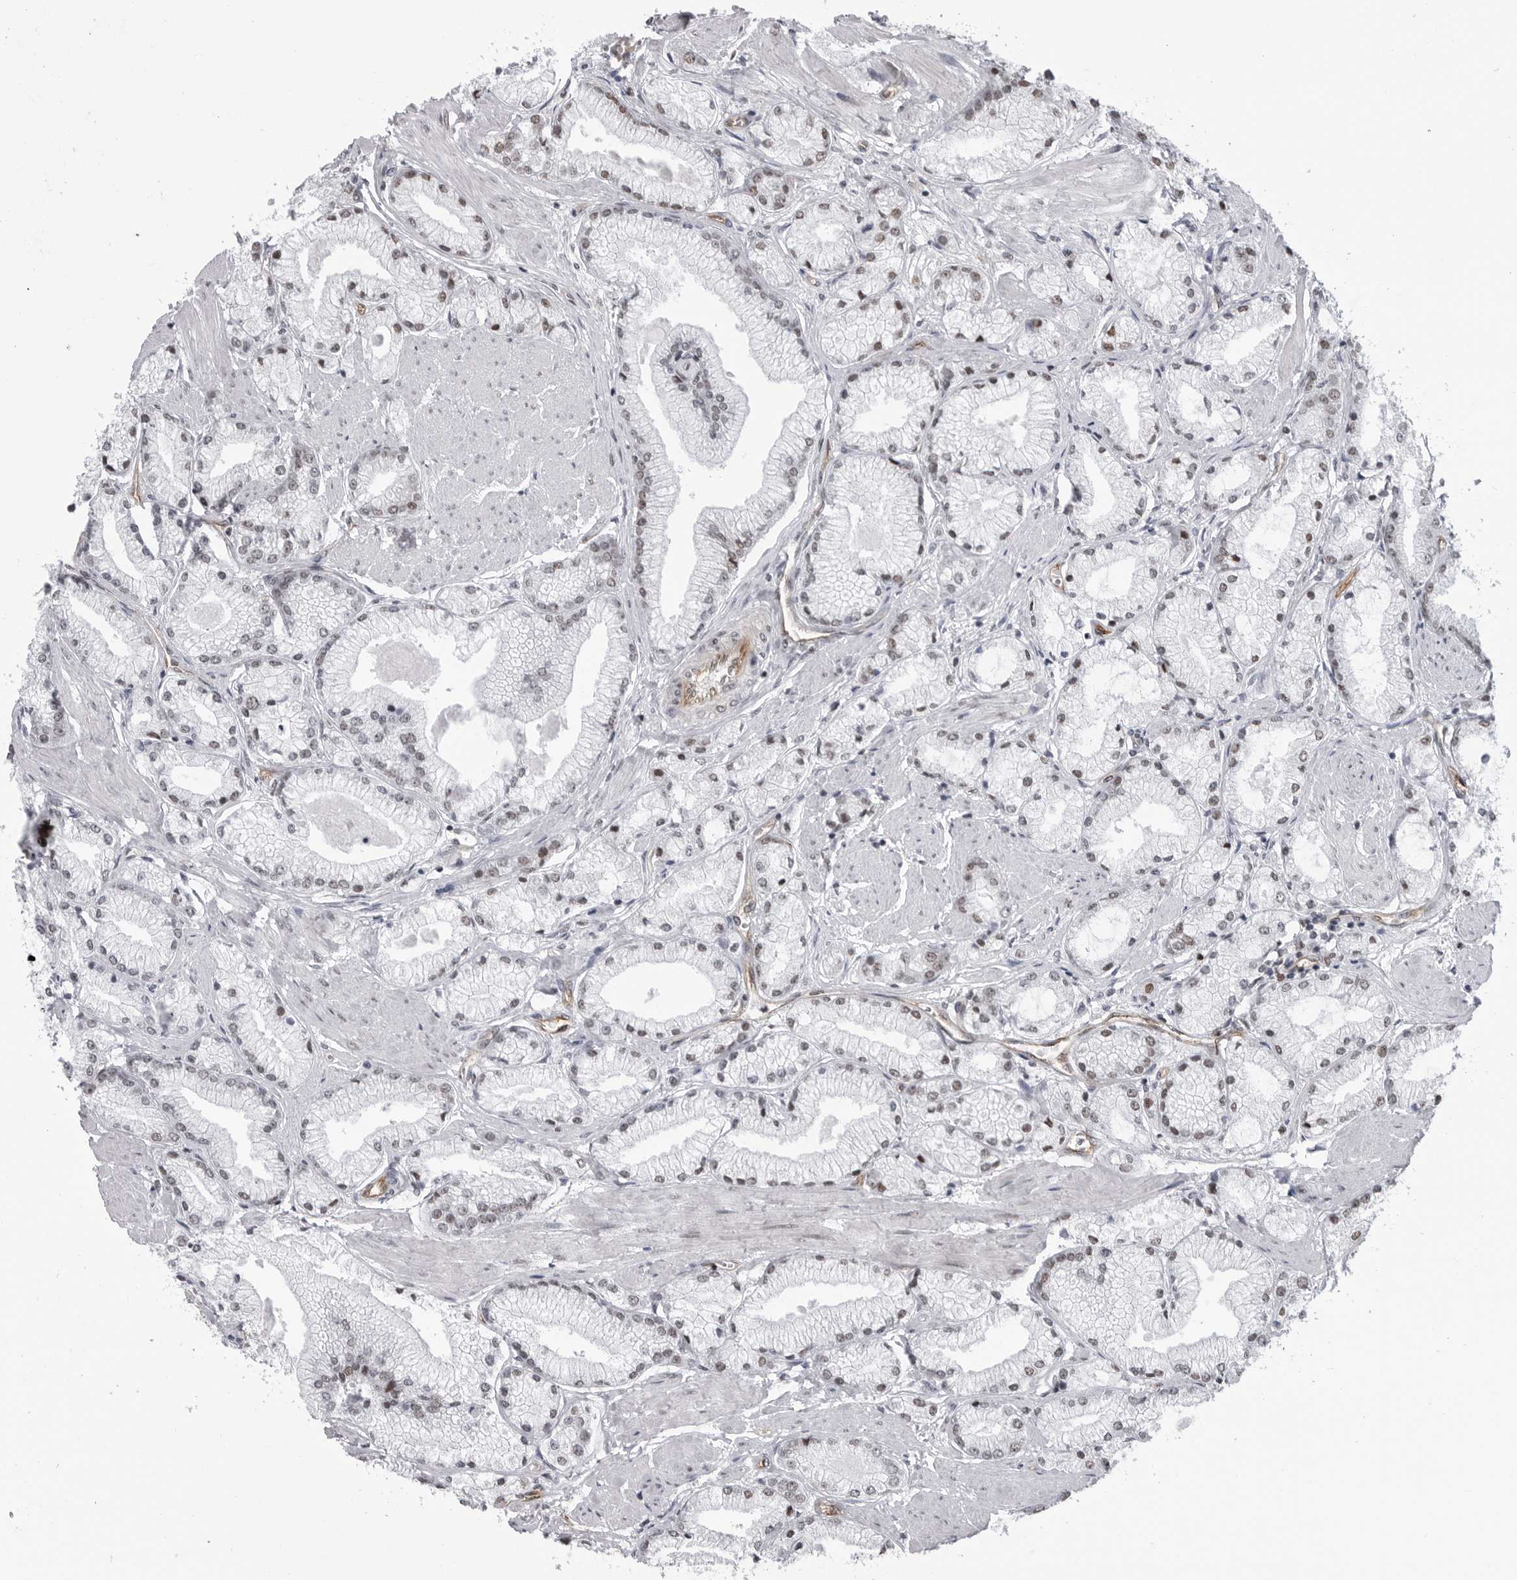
{"staining": {"intensity": "weak", "quantity": "25%-75%", "location": "nuclear"}, "tissue": "prostate cancer", "cell_type": "Tumor cells", "image_type": "cancer", "snomed": [{"axis": "morphology", "description": "Adenocarcinoma, High grade"}, {"axis": "topography", "description": "Prostate"}], "caption": "This image exhibits prostate cancer stained with immunohistochemistry to label a protein in brown. The nuclear of tumor cells show weak positivity for the protein. Nuclei are counter-stained blue.", "gene": "RNF26", "patient": {"sex": "male", "age": 50}}